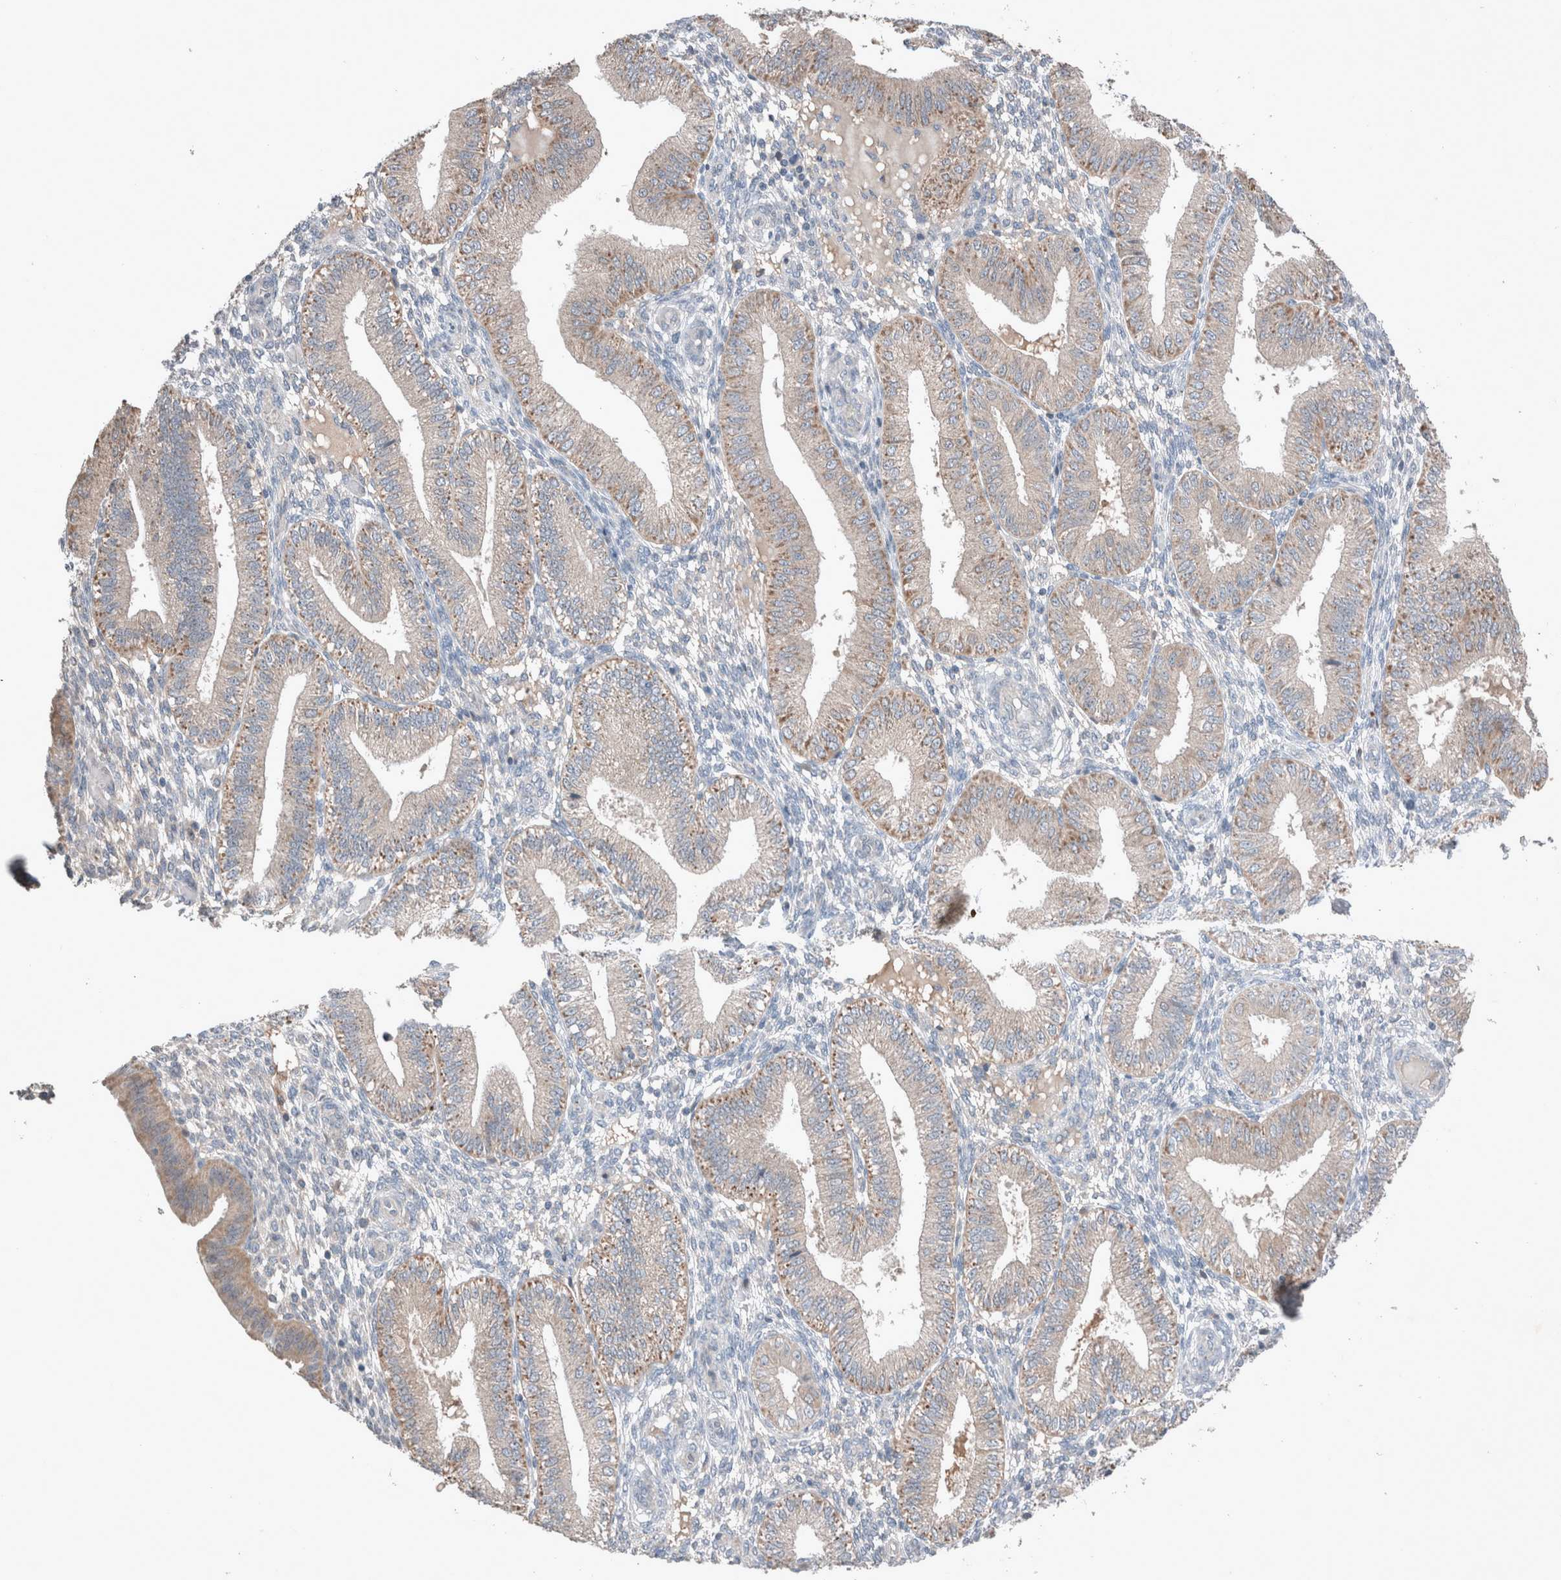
{"staining": {"intensity": "negative", "quantity": "none", "location": "none"}, "tissue": "endometrium", "cell_type": "Cells in endometrial stroma", "image_type": "normal", "snomed": [{"axis": "morphology", "description": "Normal tissue, NOS"}, {"axis": "topography", "description": "Endometrium"}], "caption": "There is no significant positivity in cells in endometrial stroma of endometrium. The staining is performed using DAB (3,3'-diaminobenzidine) brown chromogen with nuclei counter-stained in using hematoxylin.", "gene": "UGCG", "patient": {"sex": "female", "age": 39}}